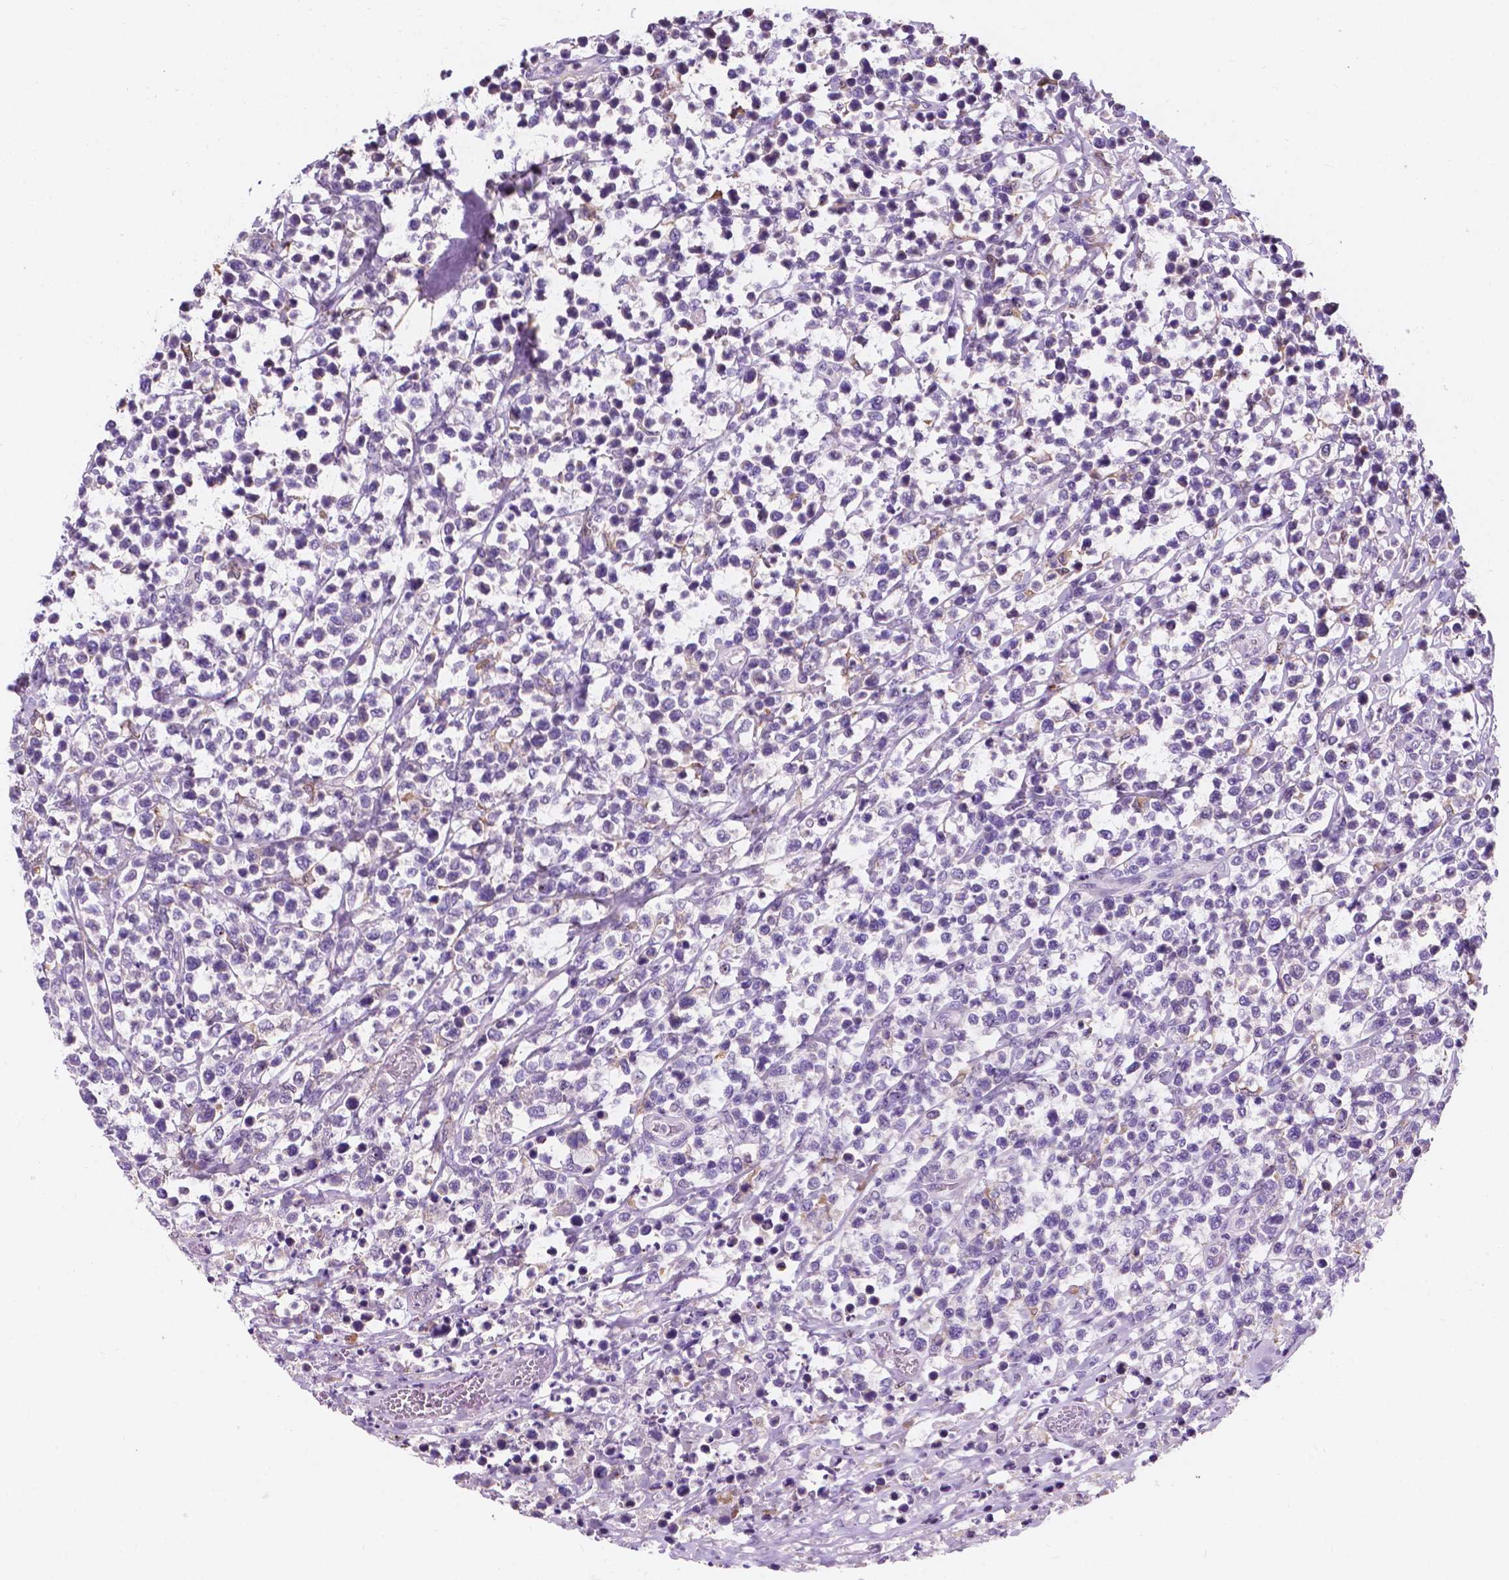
{"staining": {"intensity": "negative", "quantity": "none", "location": "none"}, "tissue": "lymphoma", "cell_type": "Tumor cells", "image_type": "cancer", "snomed": [{"axis": "morphology", "description": "Malignant lymphoma, non-Hodgkin's type, High grade"}, {"axis": "topography", "description": "Soft tissue"}], "caption": "Lymphoma was stained to show a protein in brown. There is no significant positivity in tumor cells. Nuclei are stained in blue.", "gene": "IREB2", "patient": {"sex": "female", "age": 56}}